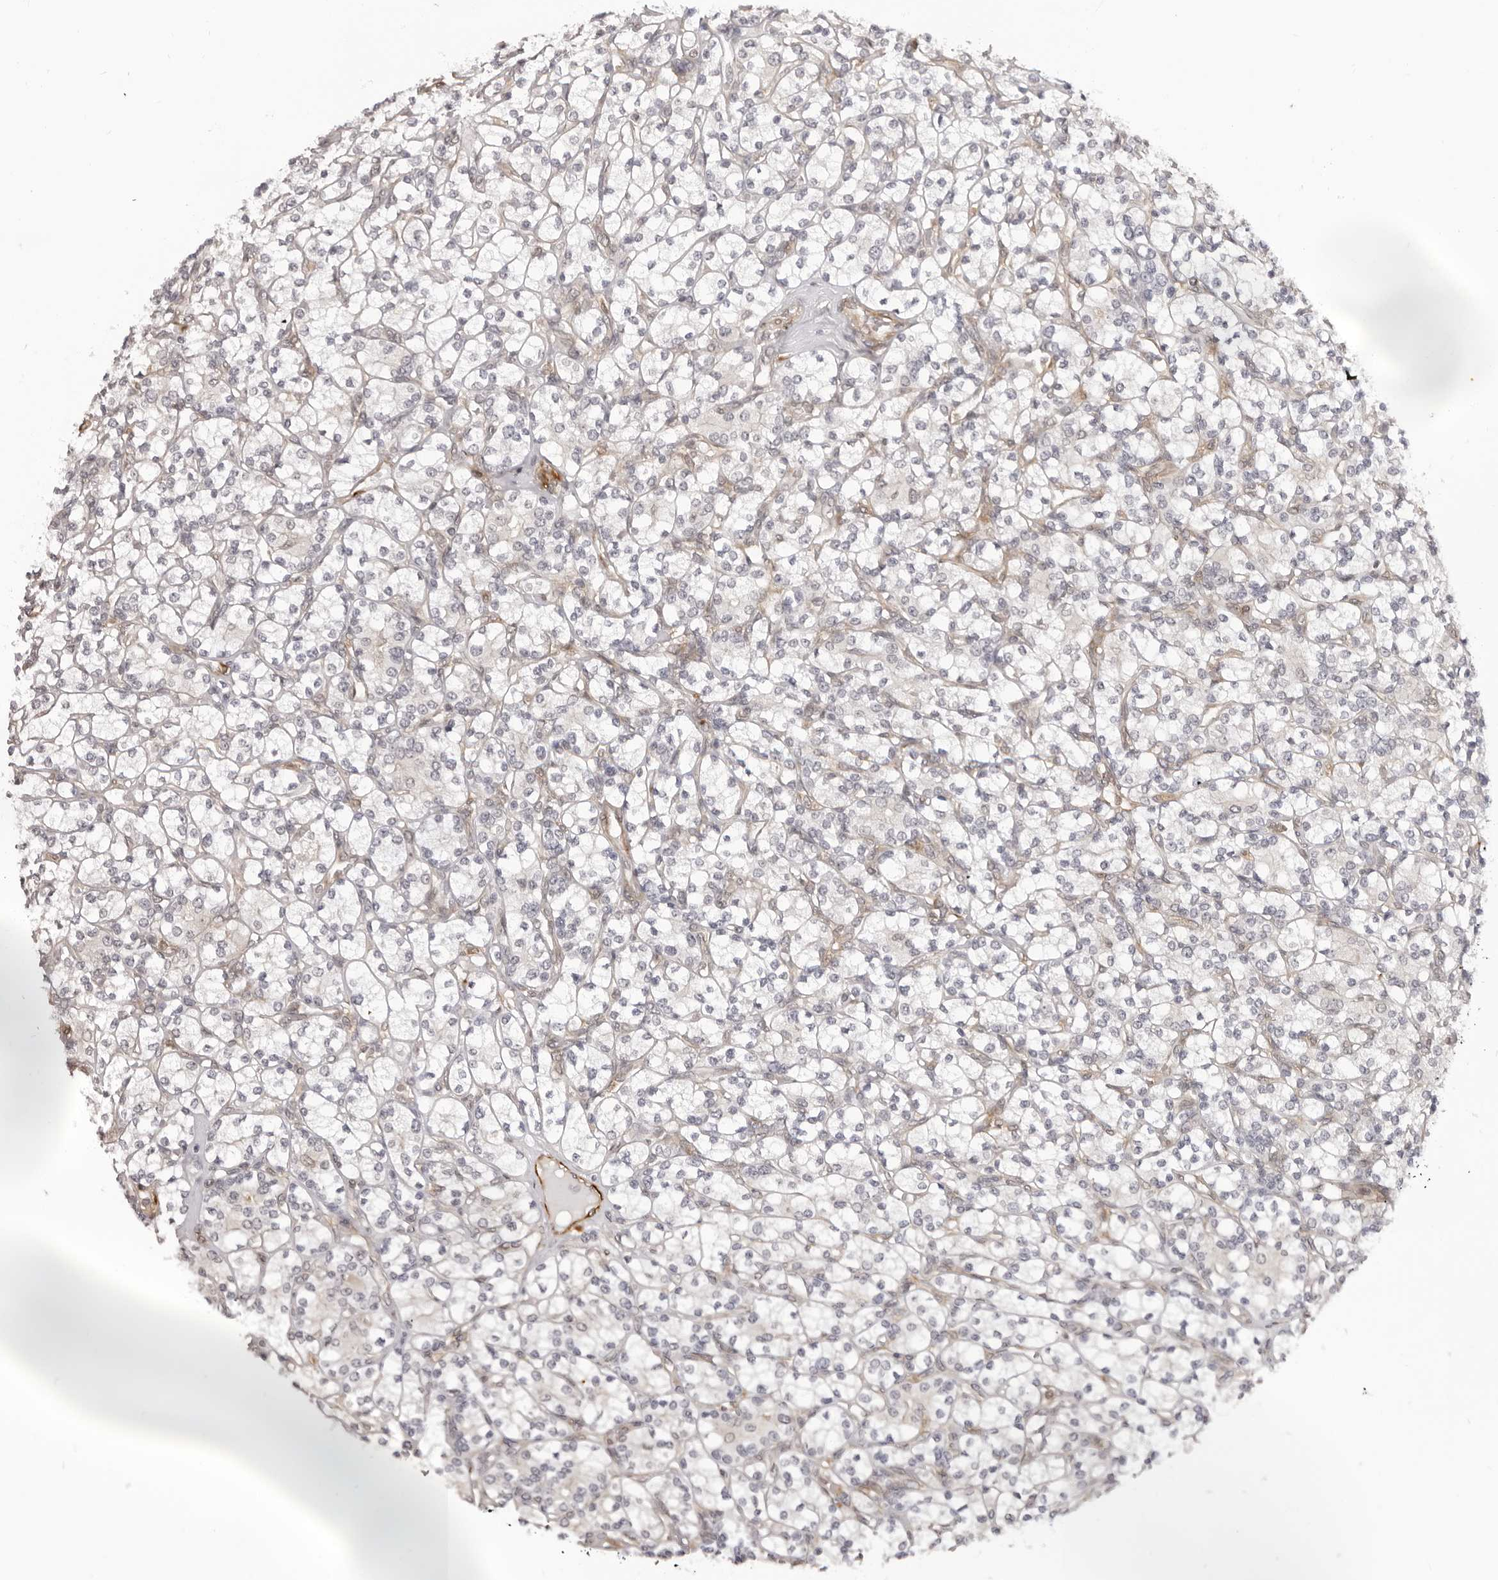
{"staining": {"intensity": "negative", "quantity": "none", "location": "none"}, "tissue": "renal cancer", "cell_type": "Tumor cells", "image_type": "cancer", "snomed": [{"axis": "morphology", "description": "Adenocarcinoma, NOS"}, {"axis": "topography", "description": "Kidney"}], "caption": "Protein analysis of renal cancer demonstrates no significant expression in tumor cells. (Stains: DAB immunohistochemistry (IHC) with hematoxylin counter stain, Microscopy: brightfield microscopy at high magnification).", "gene": "SRGAP2", "patient": {"sex": "male", "age": 77}}